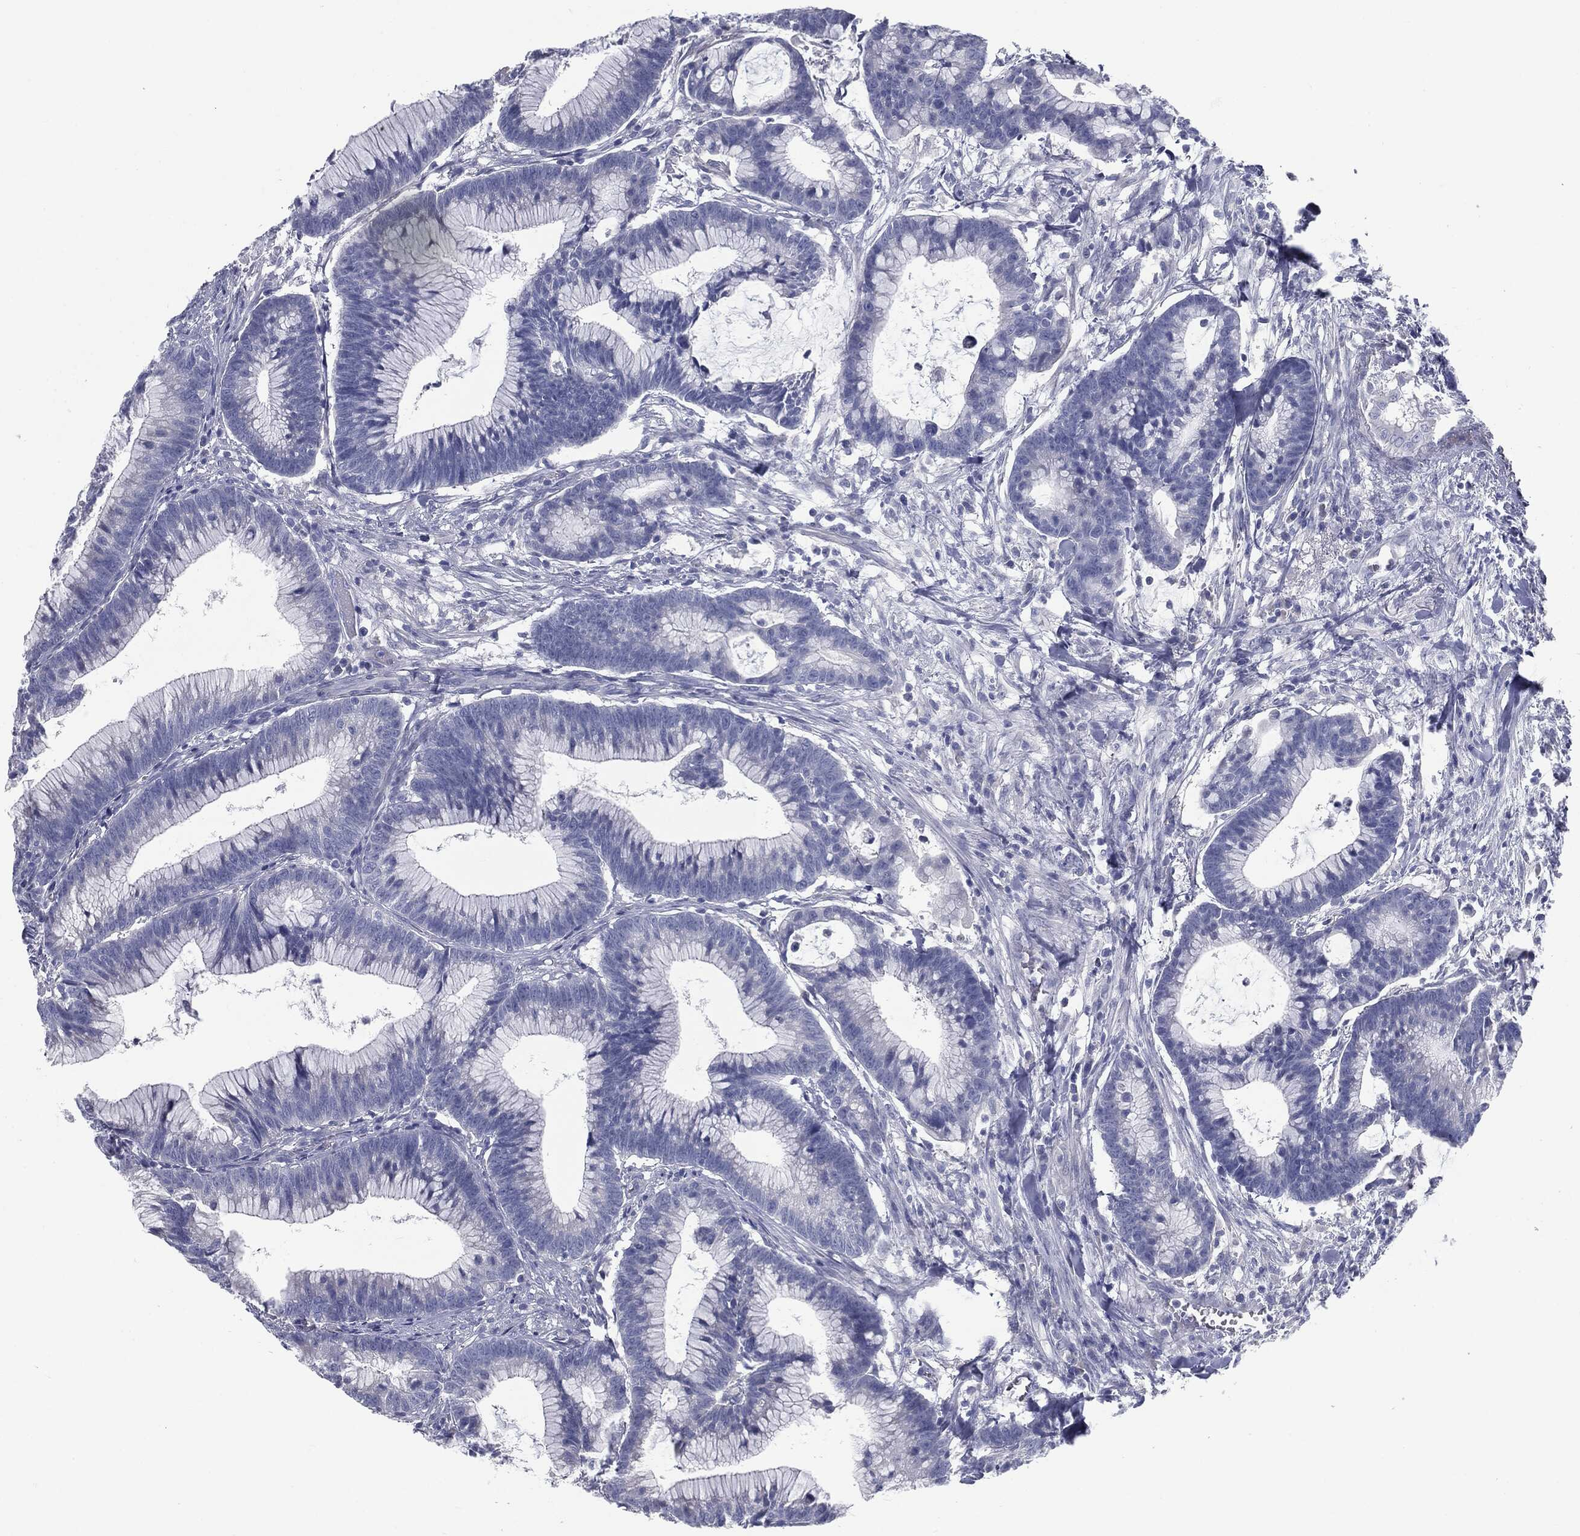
{"staining": {"intensity": "negative", "quantity": "none", "location": "none"}, "tissue": "colorectal cancer", "cell_type": "Tumor cells", "image_type": "cancer", "snomed": [{"axis": "morphology", "description": "Adenocarcinoma, NOS"}, {"axis": "topography", "description": "Colon"}], "caption": "Human adenocarcinoma (colorectal) stained for a protein using IHC exhibits no expression in tumor cells.", "gene": "CAV3", "patient": {"sex": "female", "age": 78}}